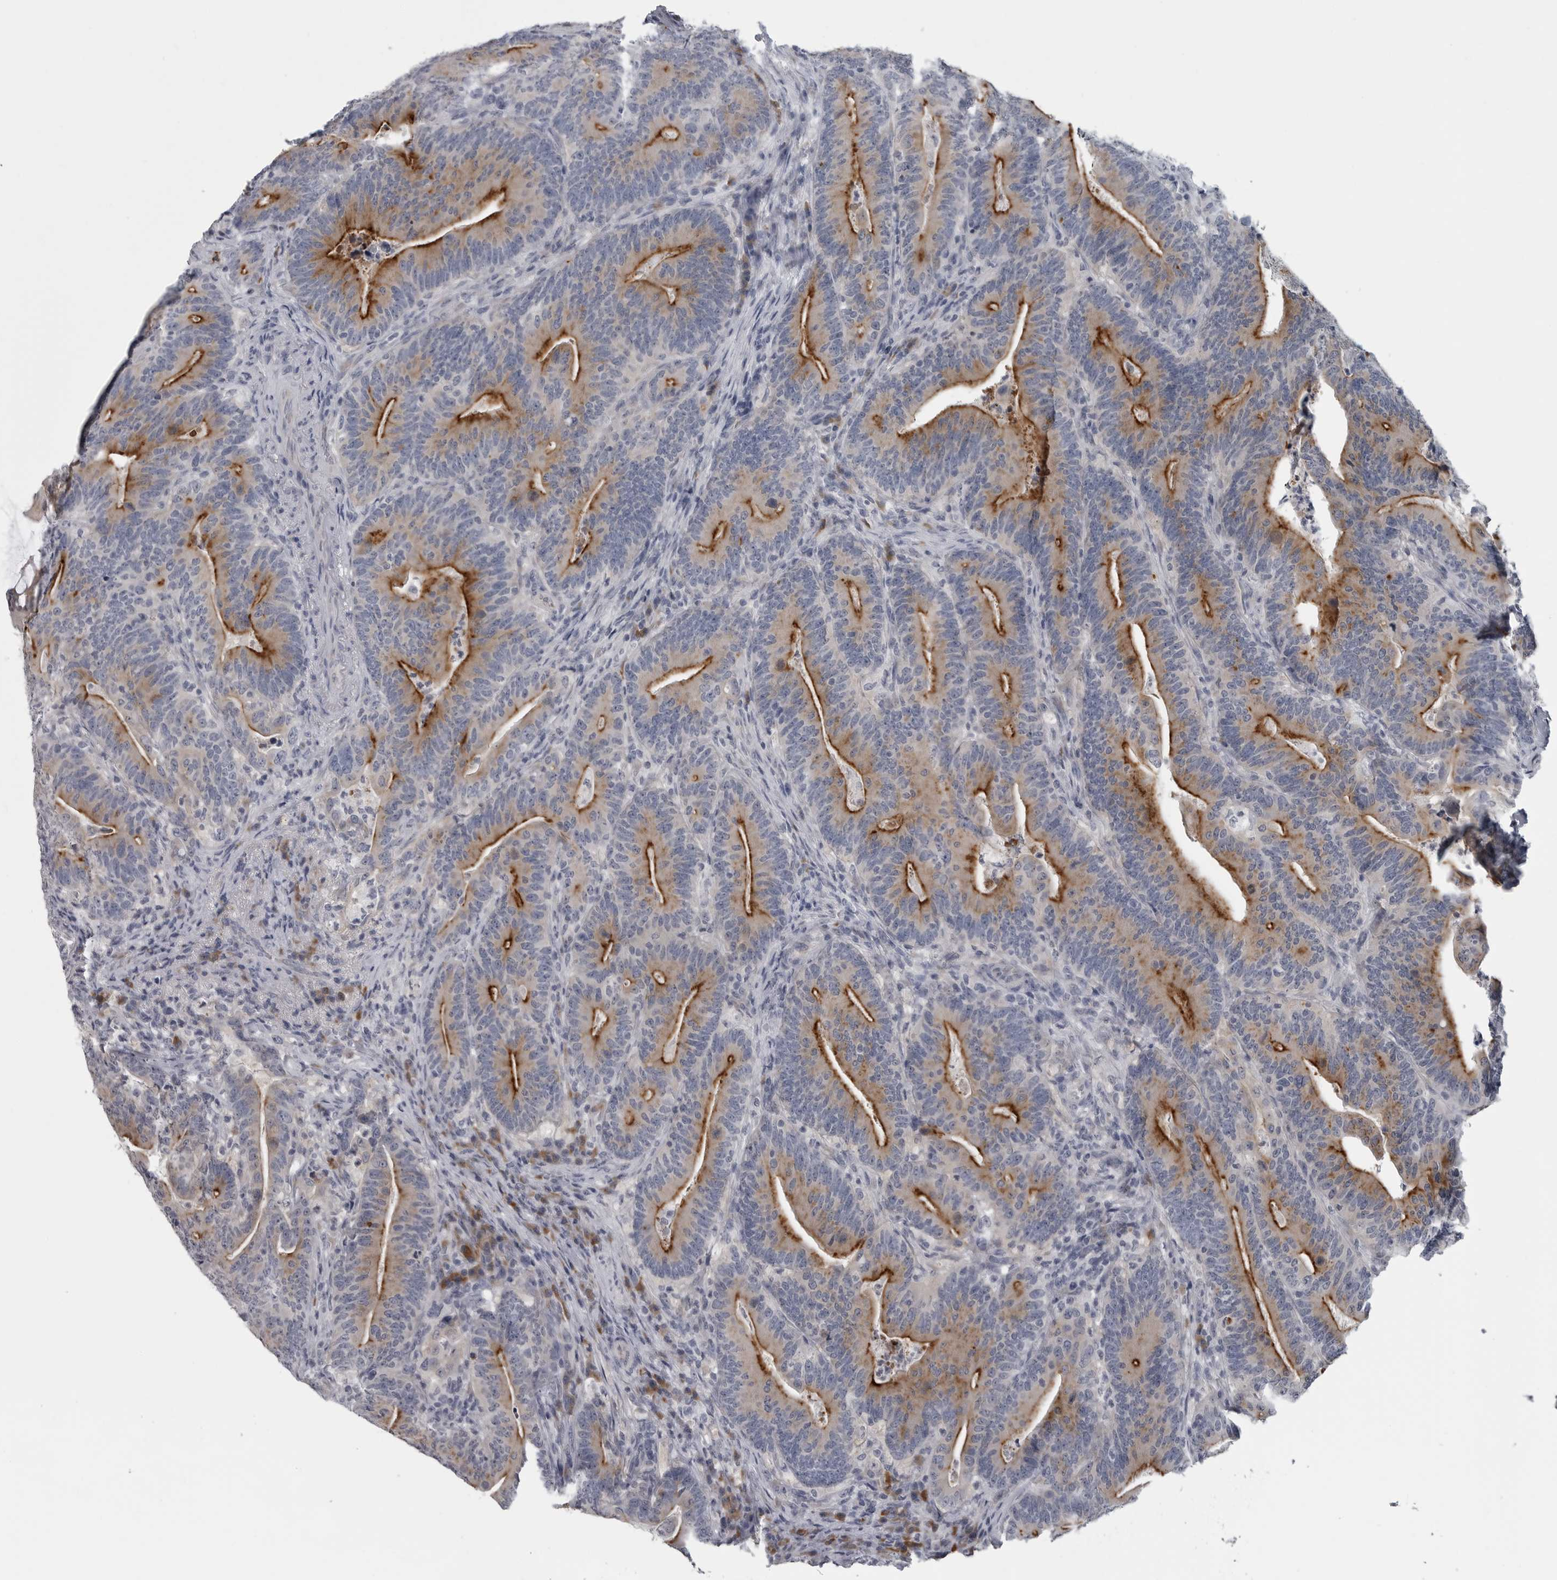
{"staining": {"intensity": "strong", "quantity": "25%-75%", "location": "cytoplasmic/membranous"}, "tissue": "colorectal cancer", "cell_type": "Tumor cells", "image_type": "cancer", "snomed": [{"axis": "morphology", "description": "Adenocarcinoma, NOS"}, {"axis": "topography", "description": "Colon"}], "caption": "The histopathology image reveals a brown stain indicating the presence of a protein in the cytoplasmic/membranous of tumor cells in colorectal cancer. (Stains: DAB in brown, nuclei in blue, Microscopy: brightfield microscopy at high magnification).", "gene": "MYOC", "patient": {"sex": "female", "age": 66}}